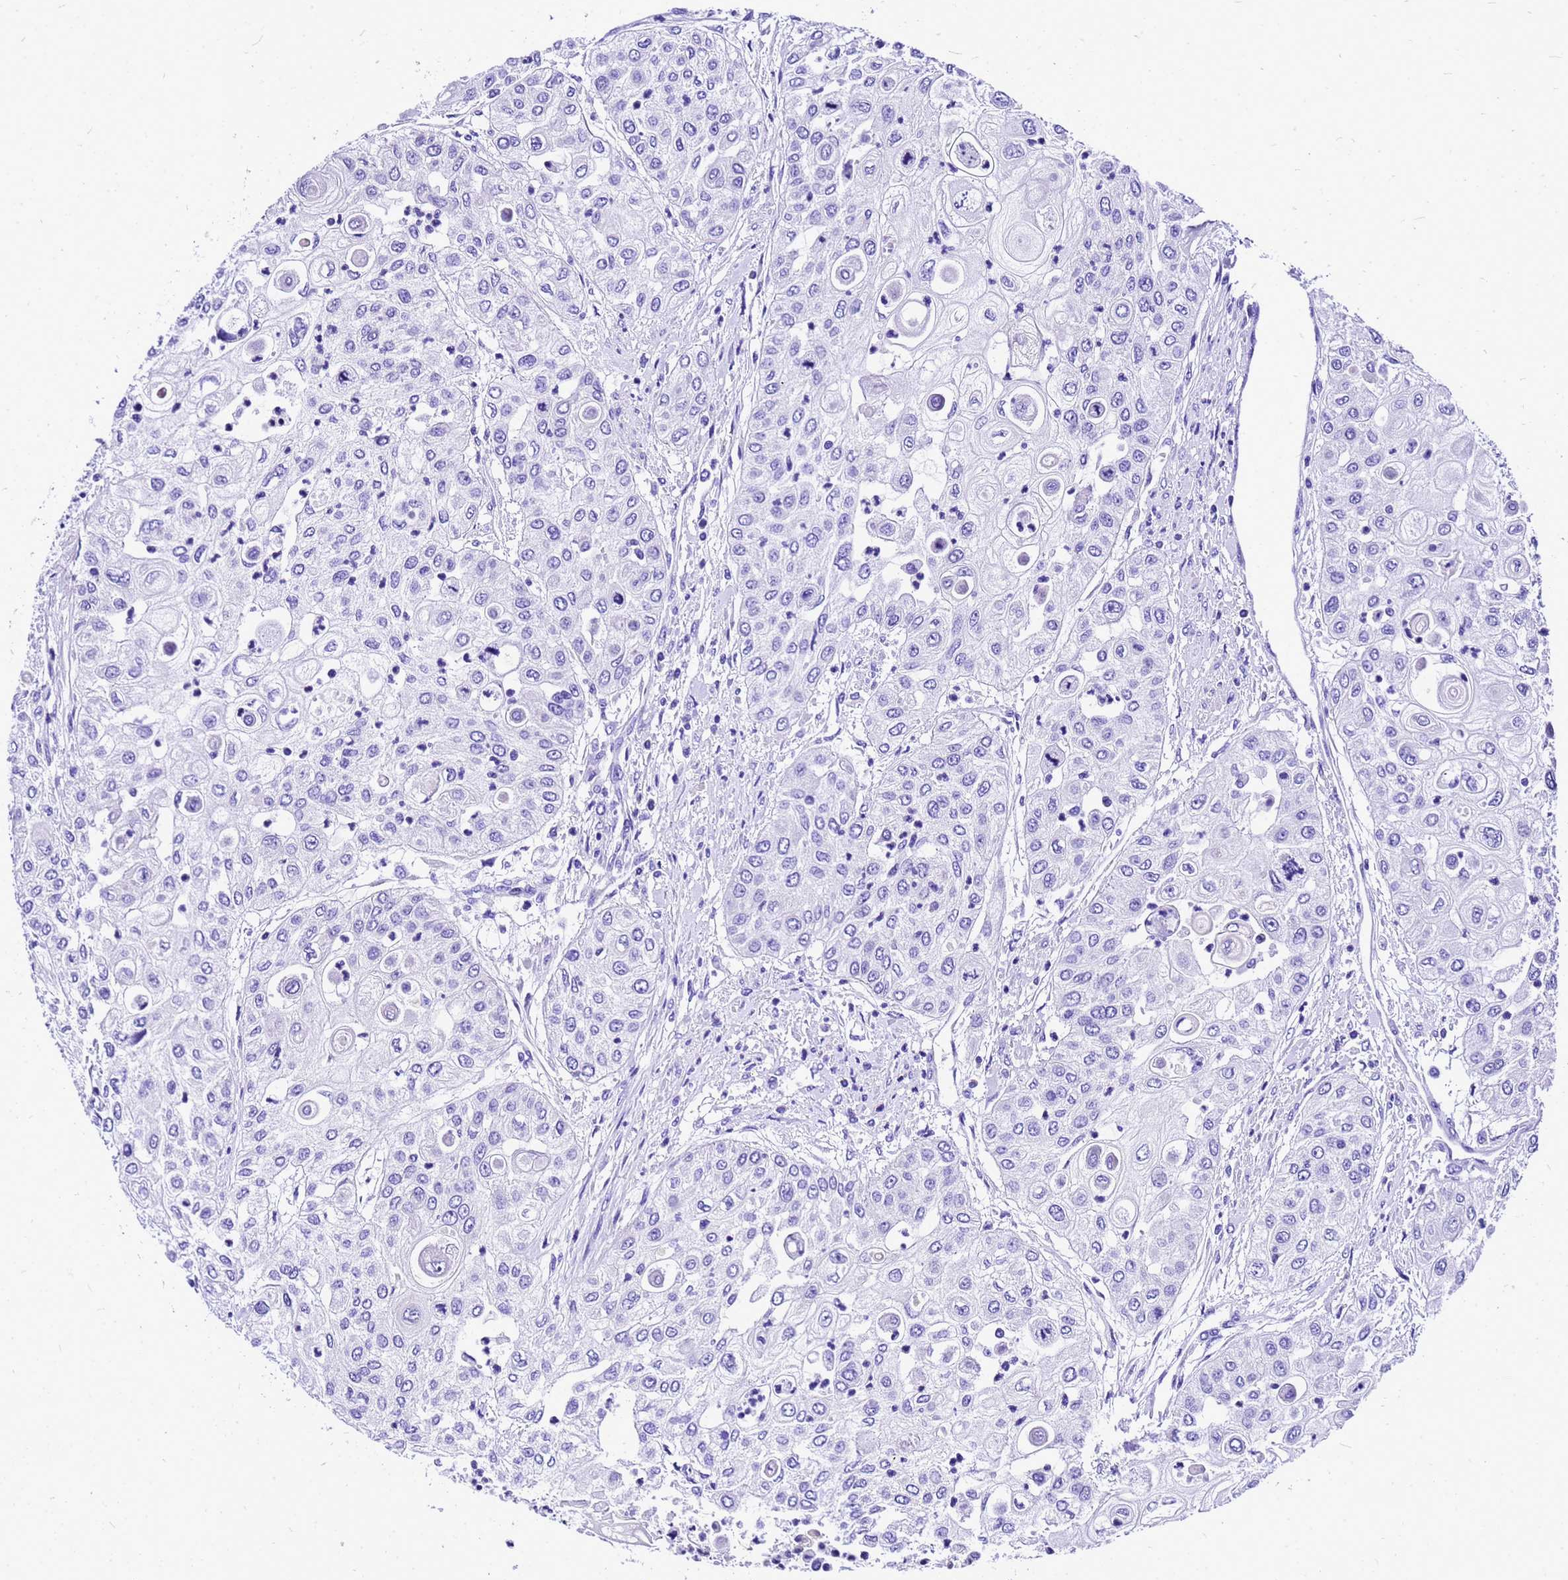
{"staining": {"intensity": "negative", "quantity": "none", "location": "none"}, "tissue": "urothelial cancer", "cell_type": "Tumor cells", "image_type": "cancer", "snomed": [{"axis": "morphology", "description": "Urothelial carcinoma, High grade"}, {"axis": "topography", "description": "Urinary bladder"}], "caption": "Photomicrograph shows no significant protein positivity in tumor cells of urothelial cancer.", "gene": "HERC4", "patient": {"sex": "female", "age": 79}}